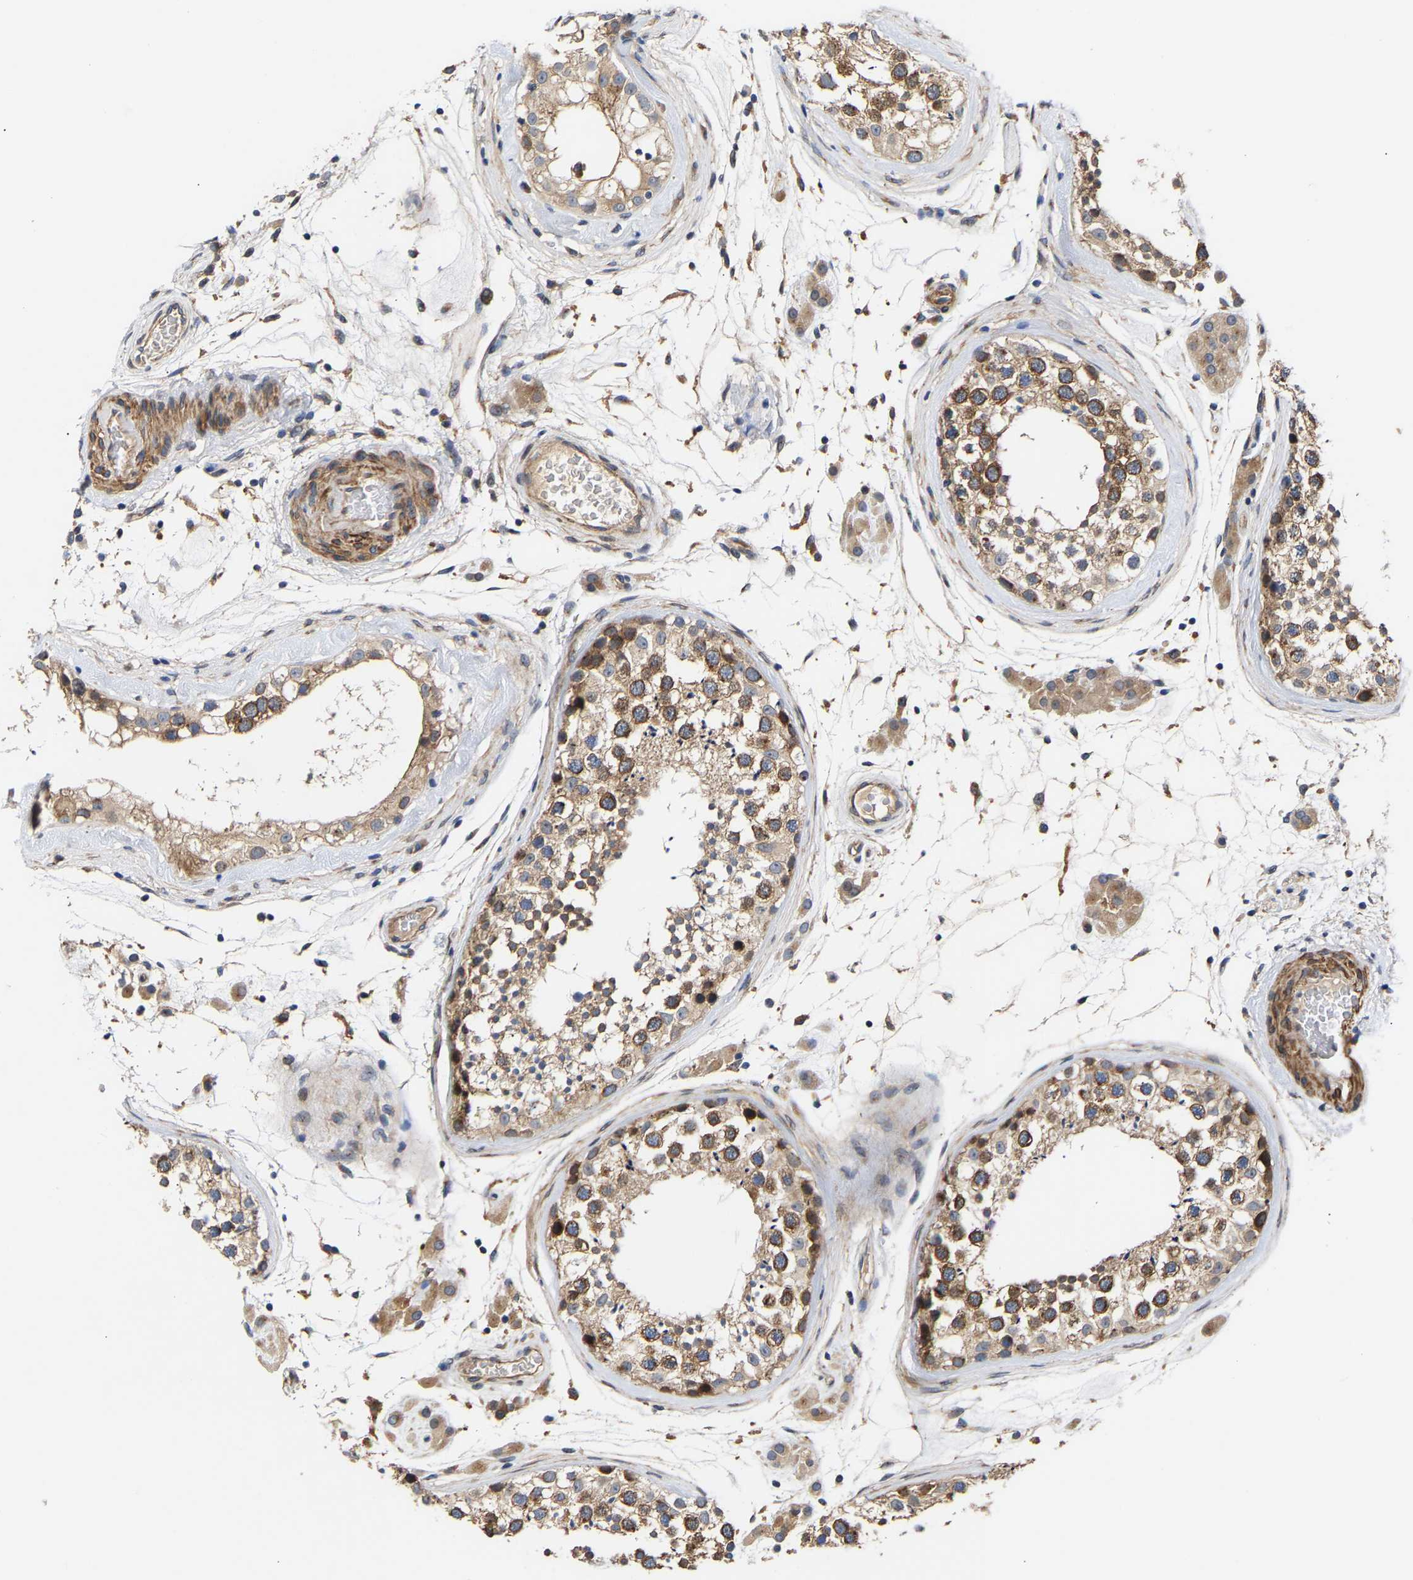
{"staining": {"intensity": "moderate", "quantity": ">75%", "location": "cytoplasmic/membranous"}, "tissue": "testis", "cell_type": "Cells in seminiferous ducts", "image_type": "normal", "snomed": [{"axis": "morphology", "description": "Normal tissue, NOS"}, {"axis": "topography", "description": "Testis"}], "caption": "Immunohistochemical staining of benign human testis shows >75% levels of moderate cytoplasmic/membranous protein expression in approximately >75% of cells in seminiferous ducts.", "gene": "KASH5", "patient": {"sex": "male", "age": 46}}